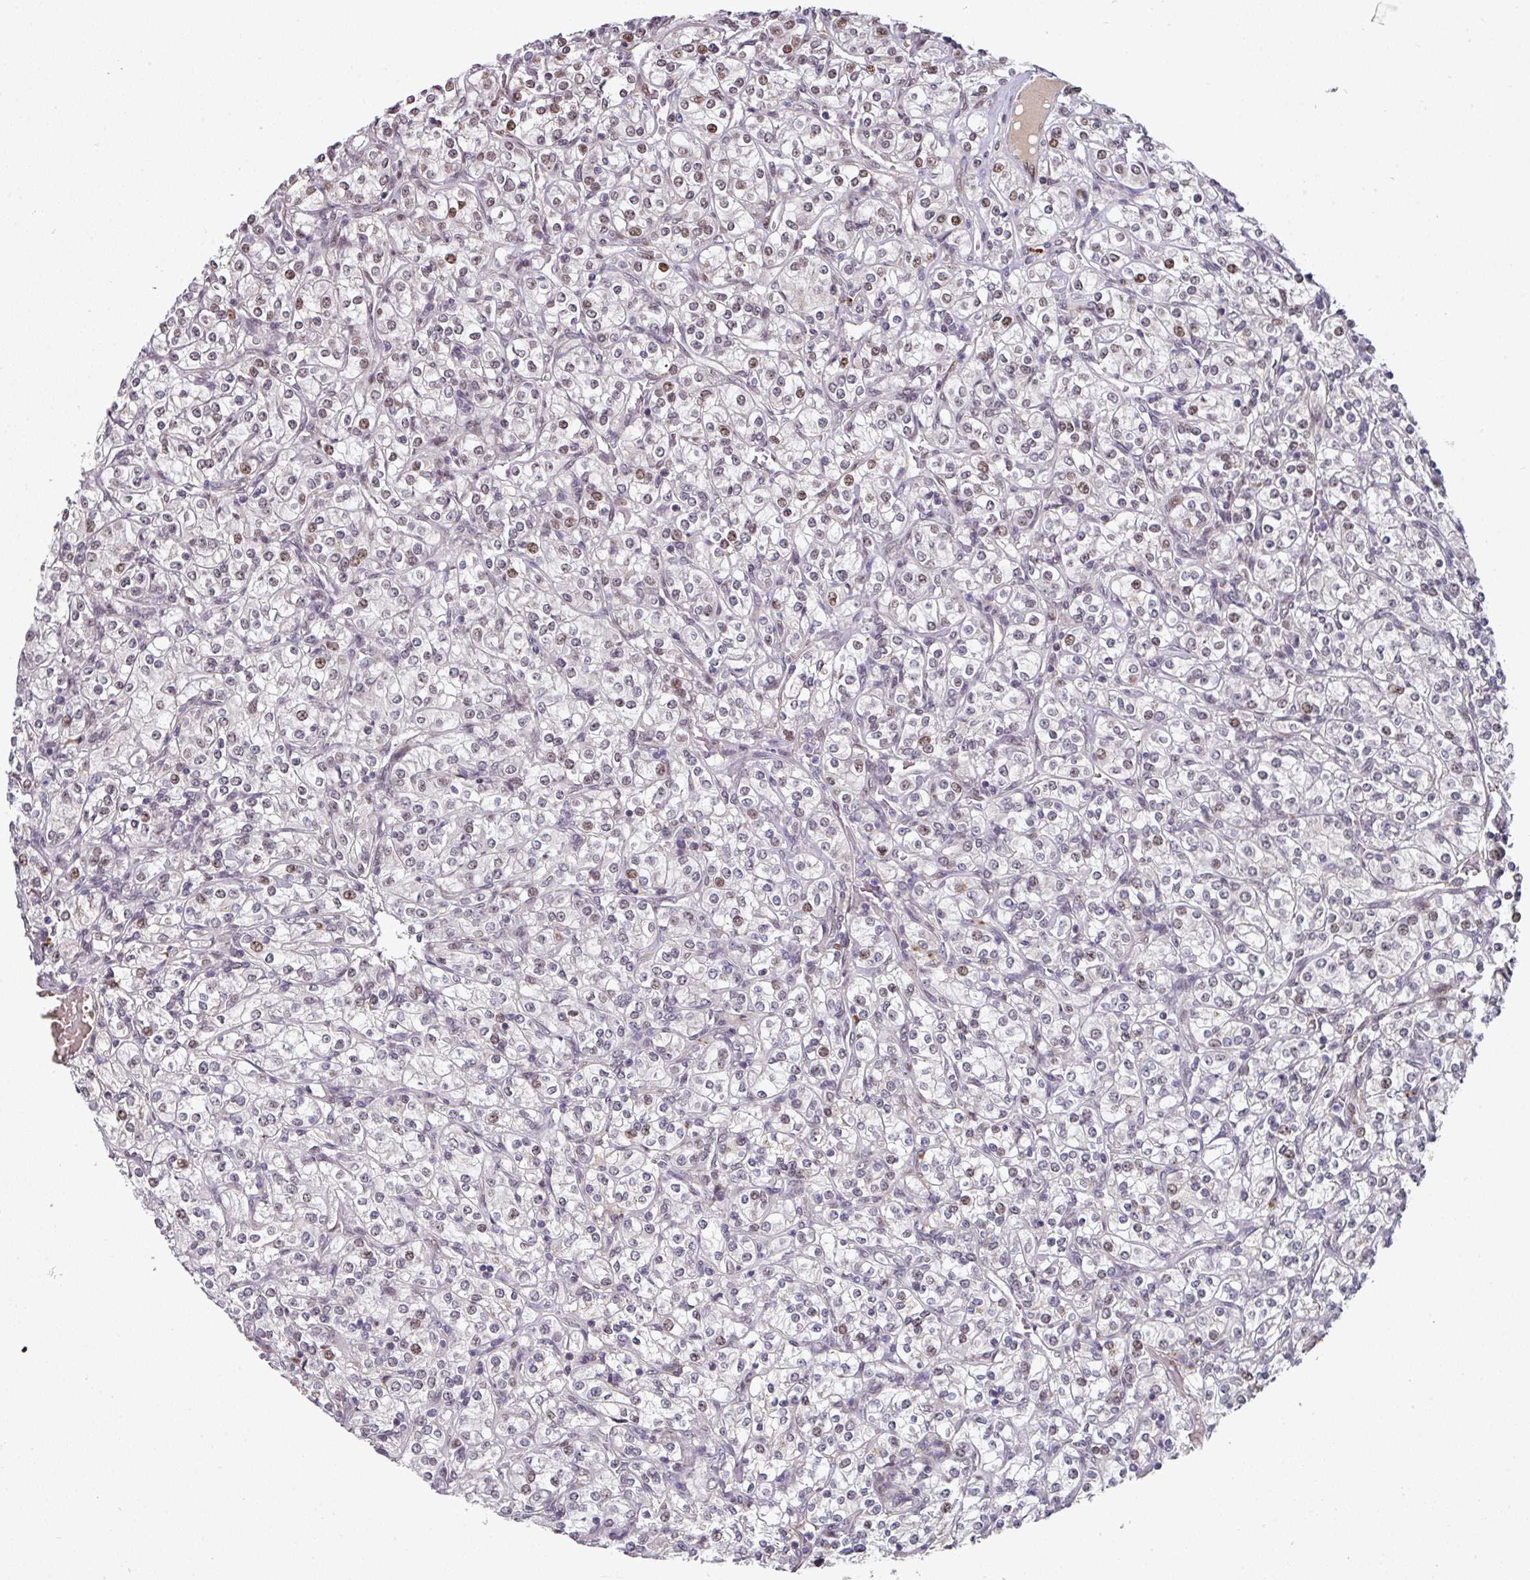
{"staining": {"intensity": "moderate", "quantity": "<25%", "location": "nuclear"}, "tissue": "renal cancer", "cell_type": "Tumor cells", "image_type": "cancer", "snomed": [{"axis": "morphology", "description": "Adenocarcinoma, NOS"}, {"axis": "topography", "description": "Kidney"}], "caption": "A histopathology image showing moderate nuclear positivity in about <25% of tumor cells in adenocarcinoma (renal), as visualized by brown immunohistochemical staining.", "gene": "SWSAP1", "patient": {"sex": "male", "age": 77}}